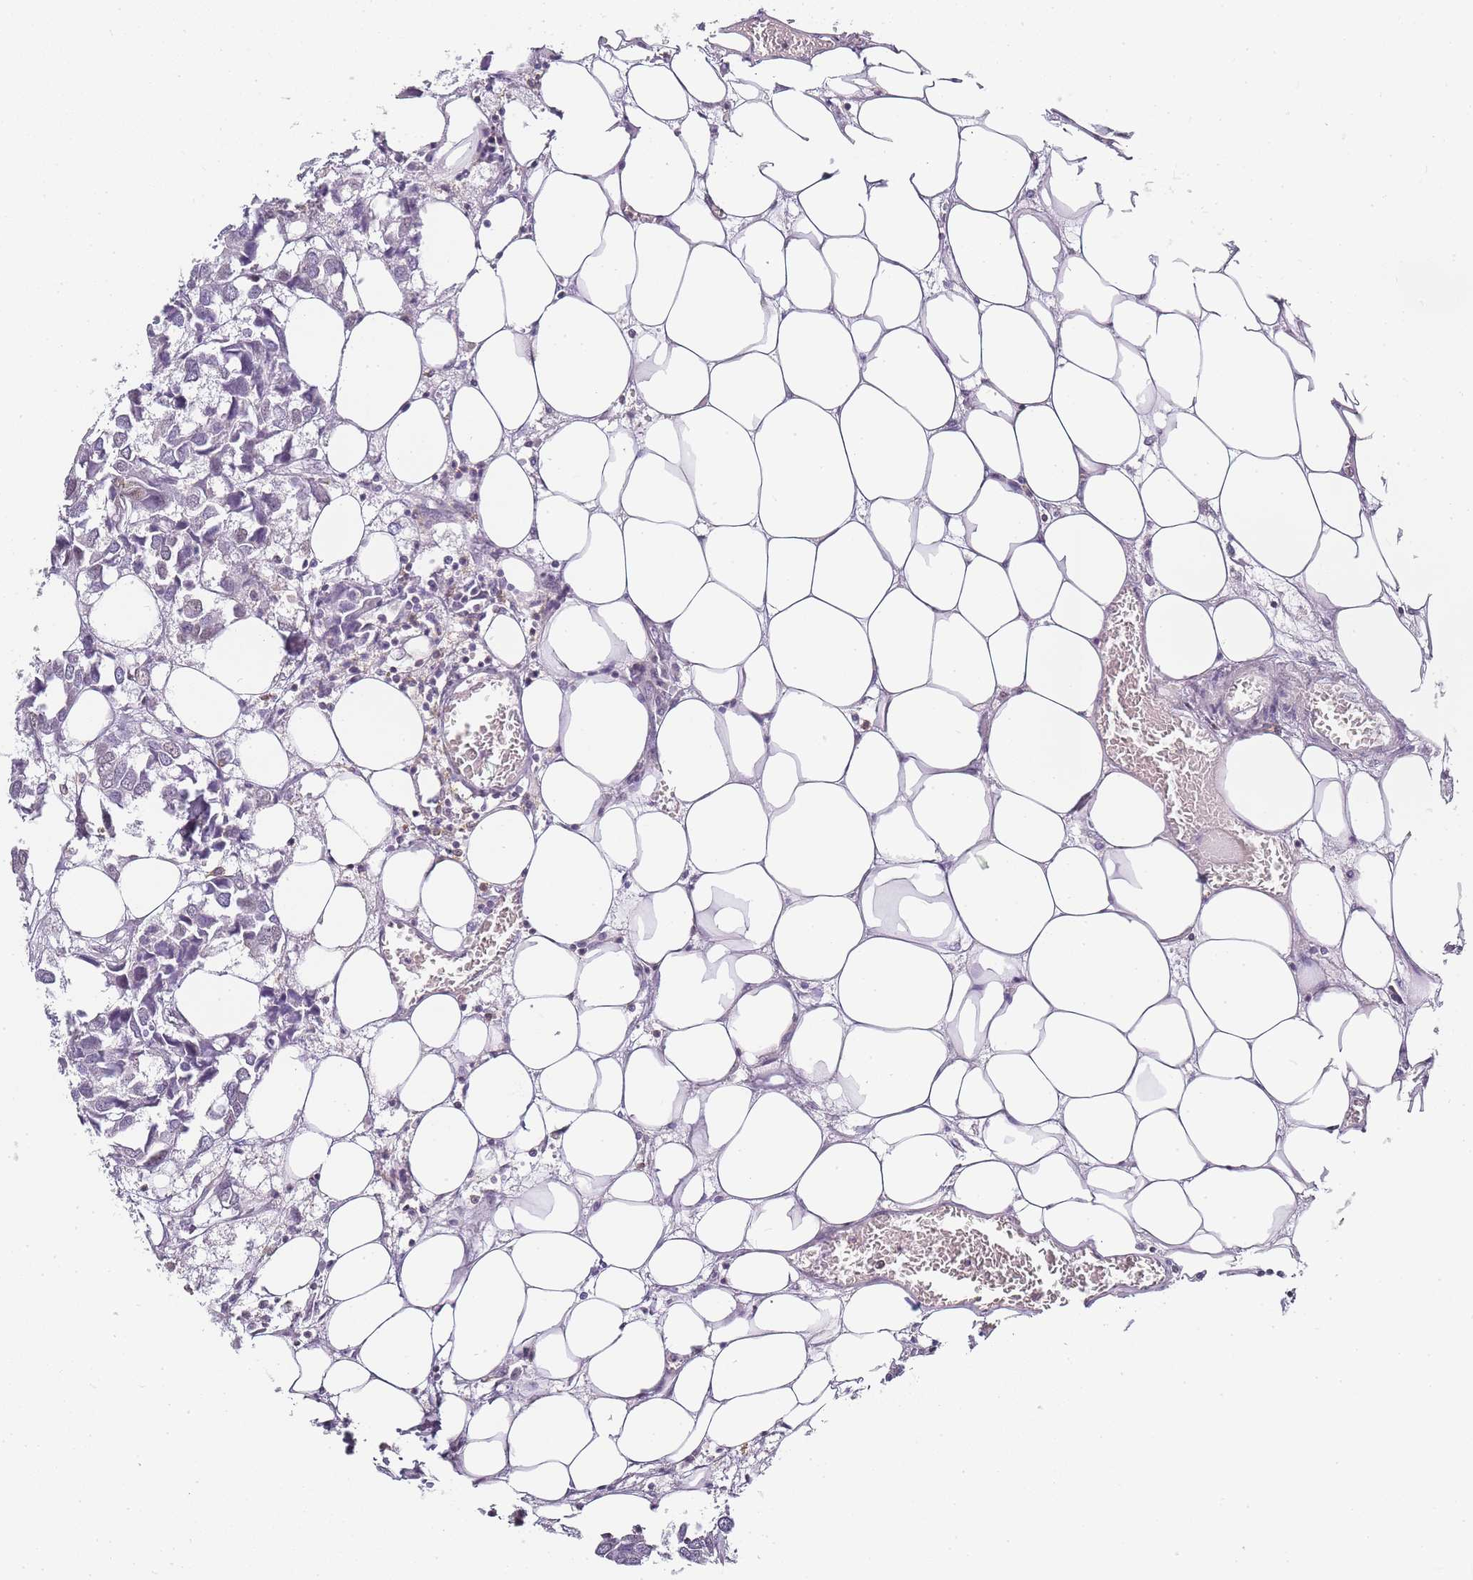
{"staining": {"intensity": "negative", "quantity": "none", "location": "none"}, "tissue": "breast cancer", "cell_type": "Tumor cells", "image_type": "cancer", "snomed": [{"axis": "morphology", "description": "Duct carcinoma"}, {"axis": "topography", "description": "Breast"}], "caption": "Immunohistochemical staining of human breast invasive ductal carcinoma displays no significant expression in tumor cells.", "gene": "JAKMIP1", "patient": {"sex": "female", "age": 83}}